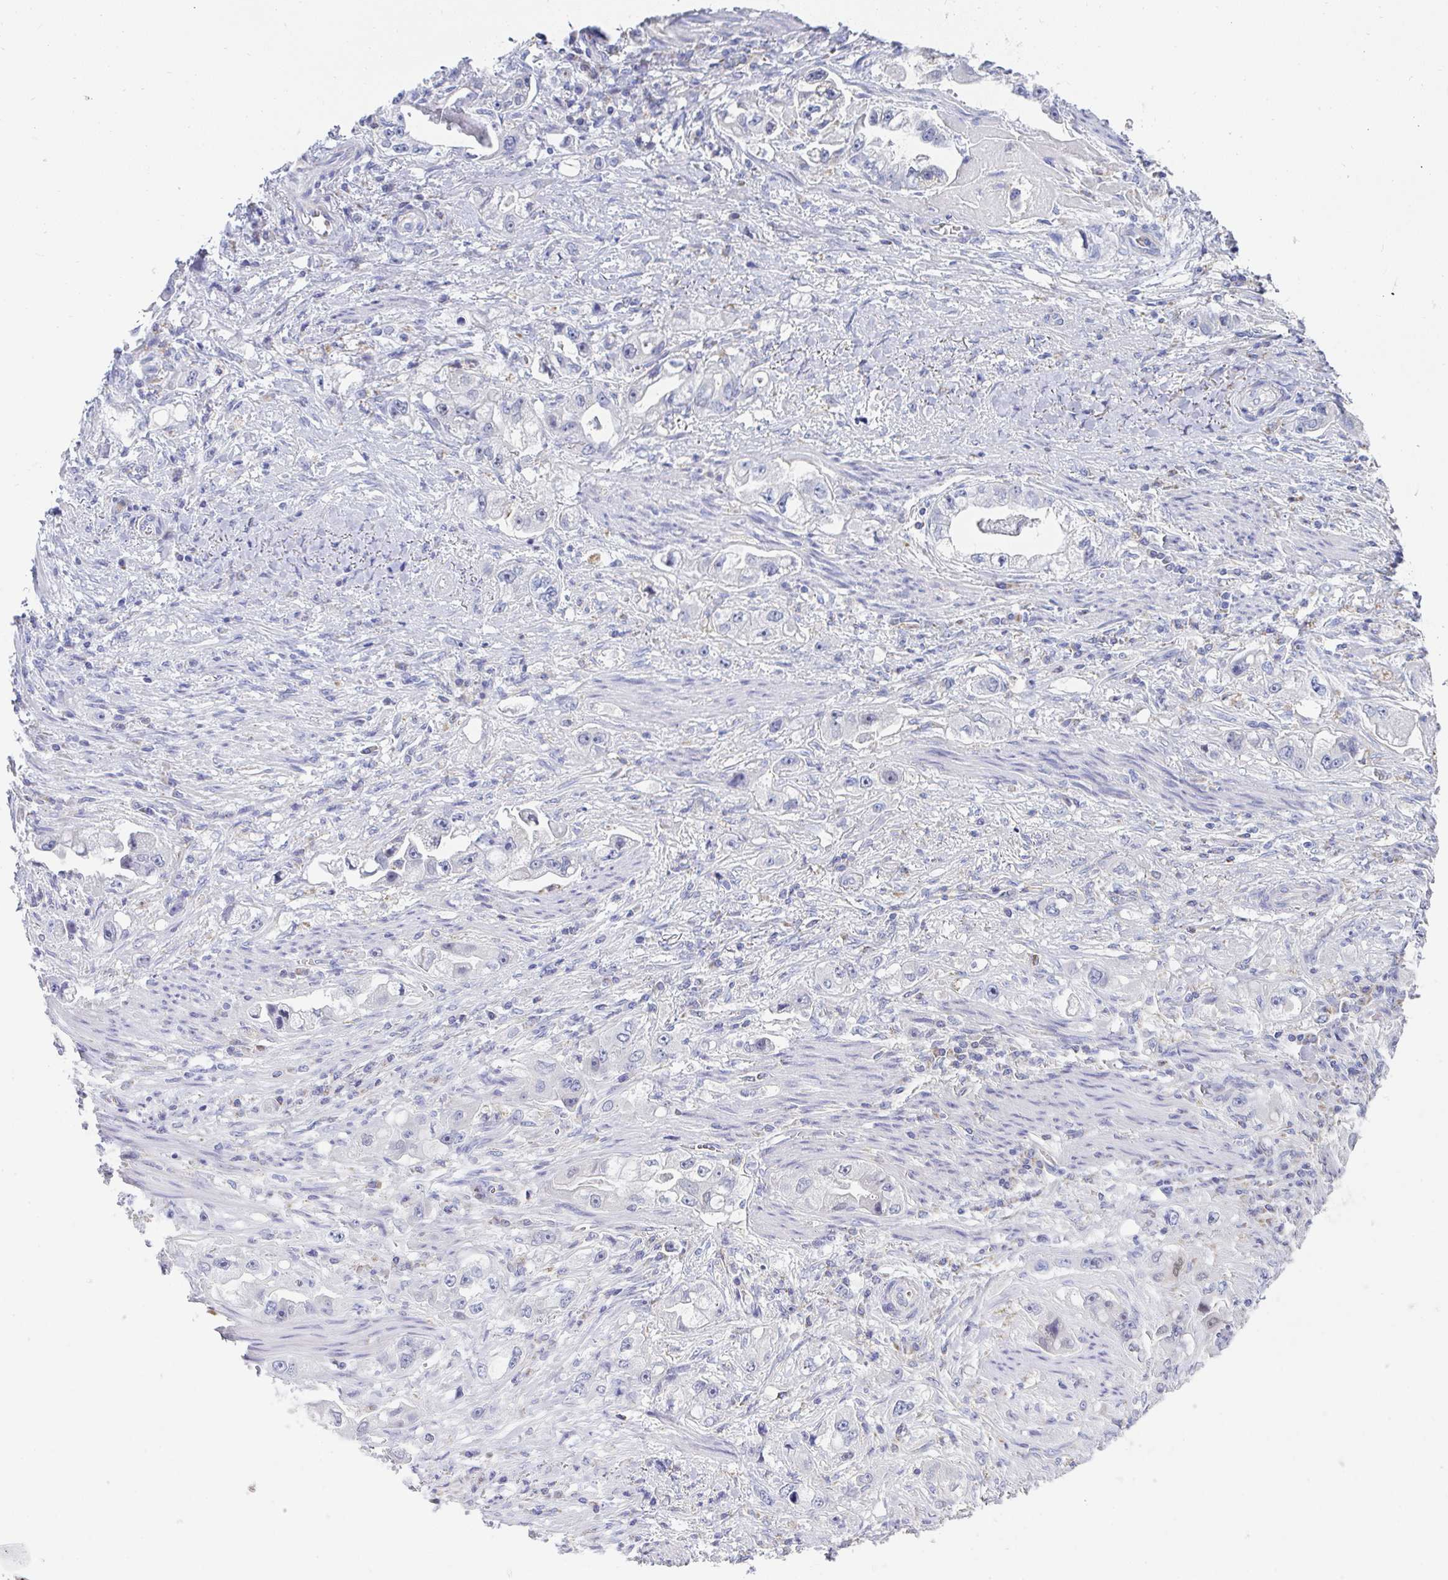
{"staining": {"intensity": "negative", "quantity": "none", "location": "none"}, "tissue": "stomach cancer", "cell_type": "Tumor cells", "image_type": "cancer", "snomed": [{"axis": "morphology", "description": "Adenocarcinoma, NOS"}, {"axis": "topography", "description": "Stomach, lower"}], "caption": "Immunohistochemistry (IHC) micrograph of neoplastic tissue: stomach cancer stained with DAB (3,3'-diaminobenzidine) exhibits no significant protein positivity in tumor cells.", "gene": "MGAM2", "patient": {"sex": "female", "age": 93}}